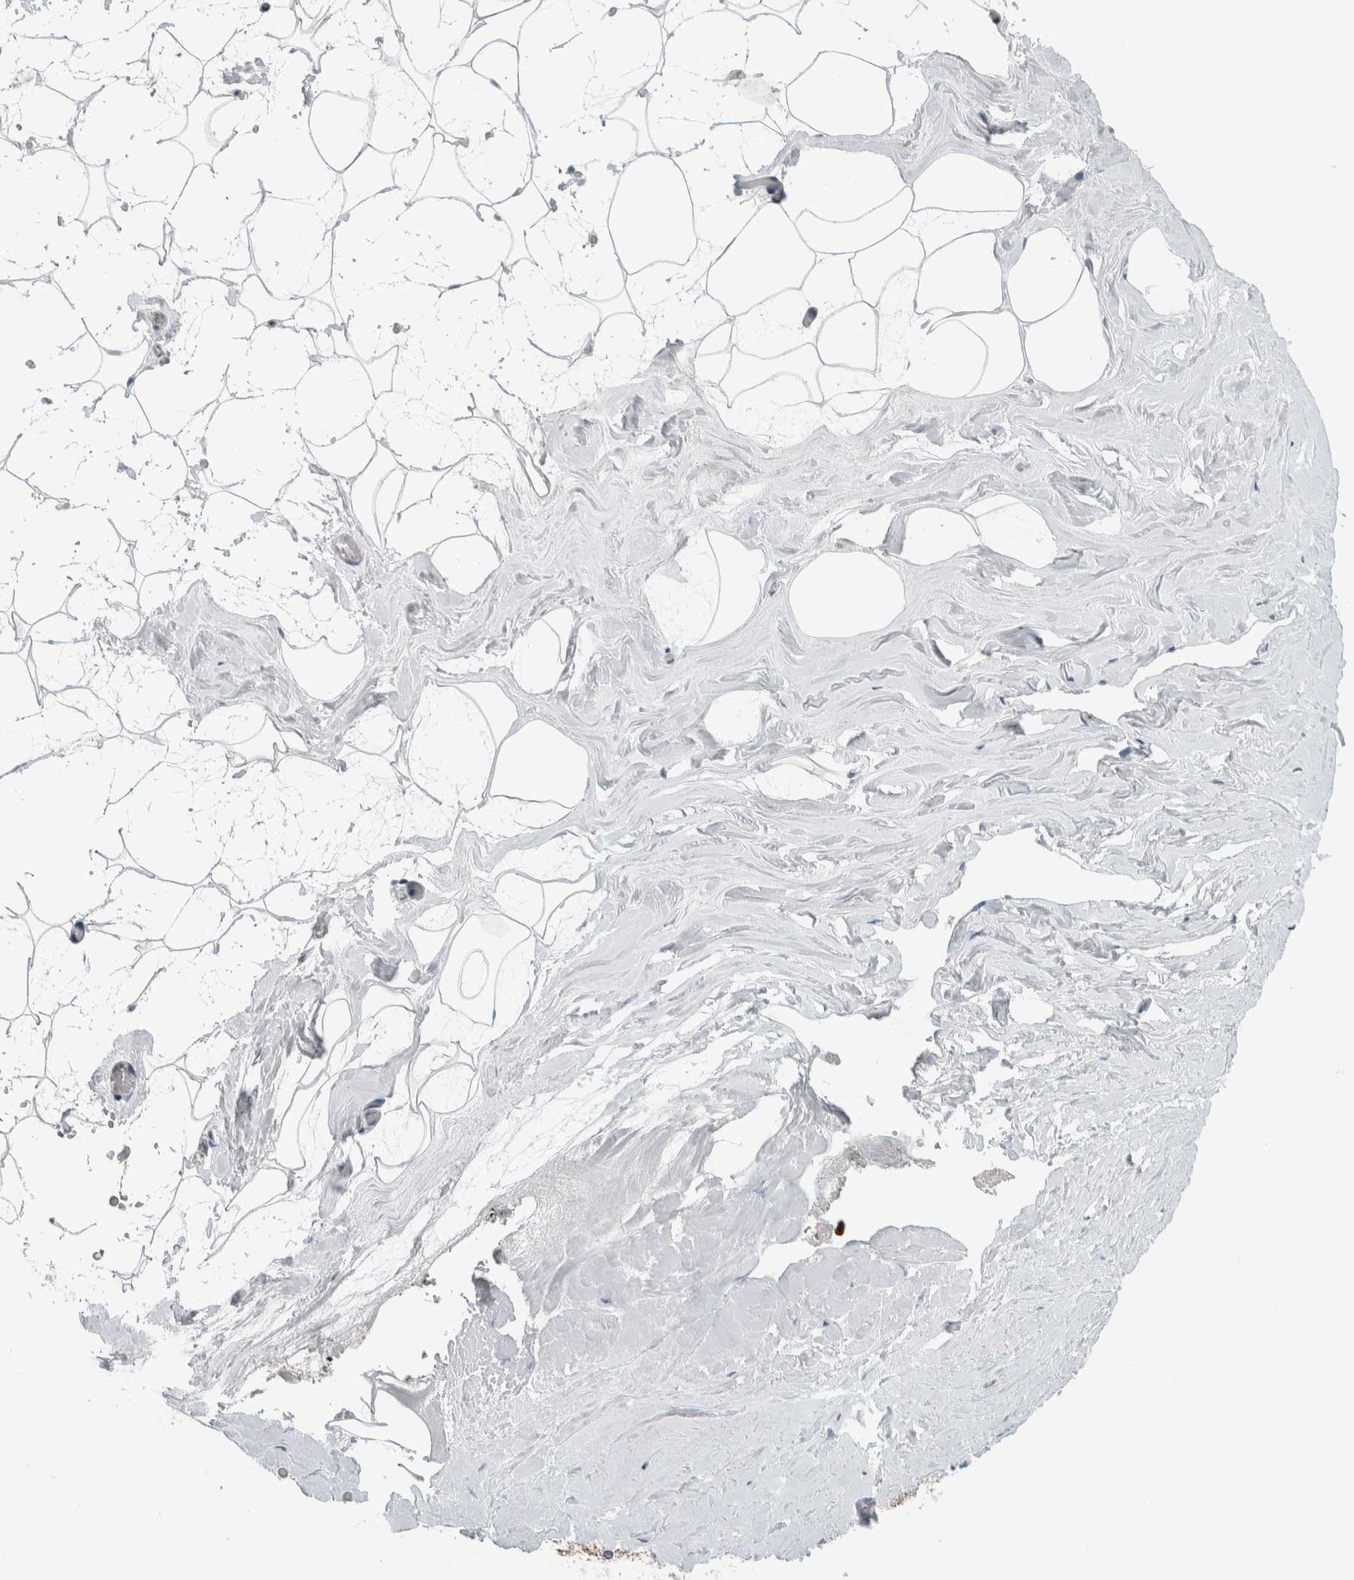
{"staining": {"intensity": "negative", "quantity": "none", "location": "none"}, "tissue": "adipose tissue", "cell_type": "Adipocytes", "image_type": "normal", "snomed": [{"axis": "morphology", "description": "Normal tissue, NOS"}, {"axis": "morphology", "description": "Fibrosis, NOS"}, {"axis": "topography", "description": "Breast"}, {"axis": "topography", "description": "Adipose tissue"}], "caption": "High power microscopy photomicrograph of an immunohistochemistry micrograph of normal adipose tissue, revealing no significant staining in adipocytes. (Brightfield microscopy of DAB (3,3'-diaminobenzidine) IHC at high magnification).", "gene": "SHPK", "patient": {"sex": "female", "age": 39}}